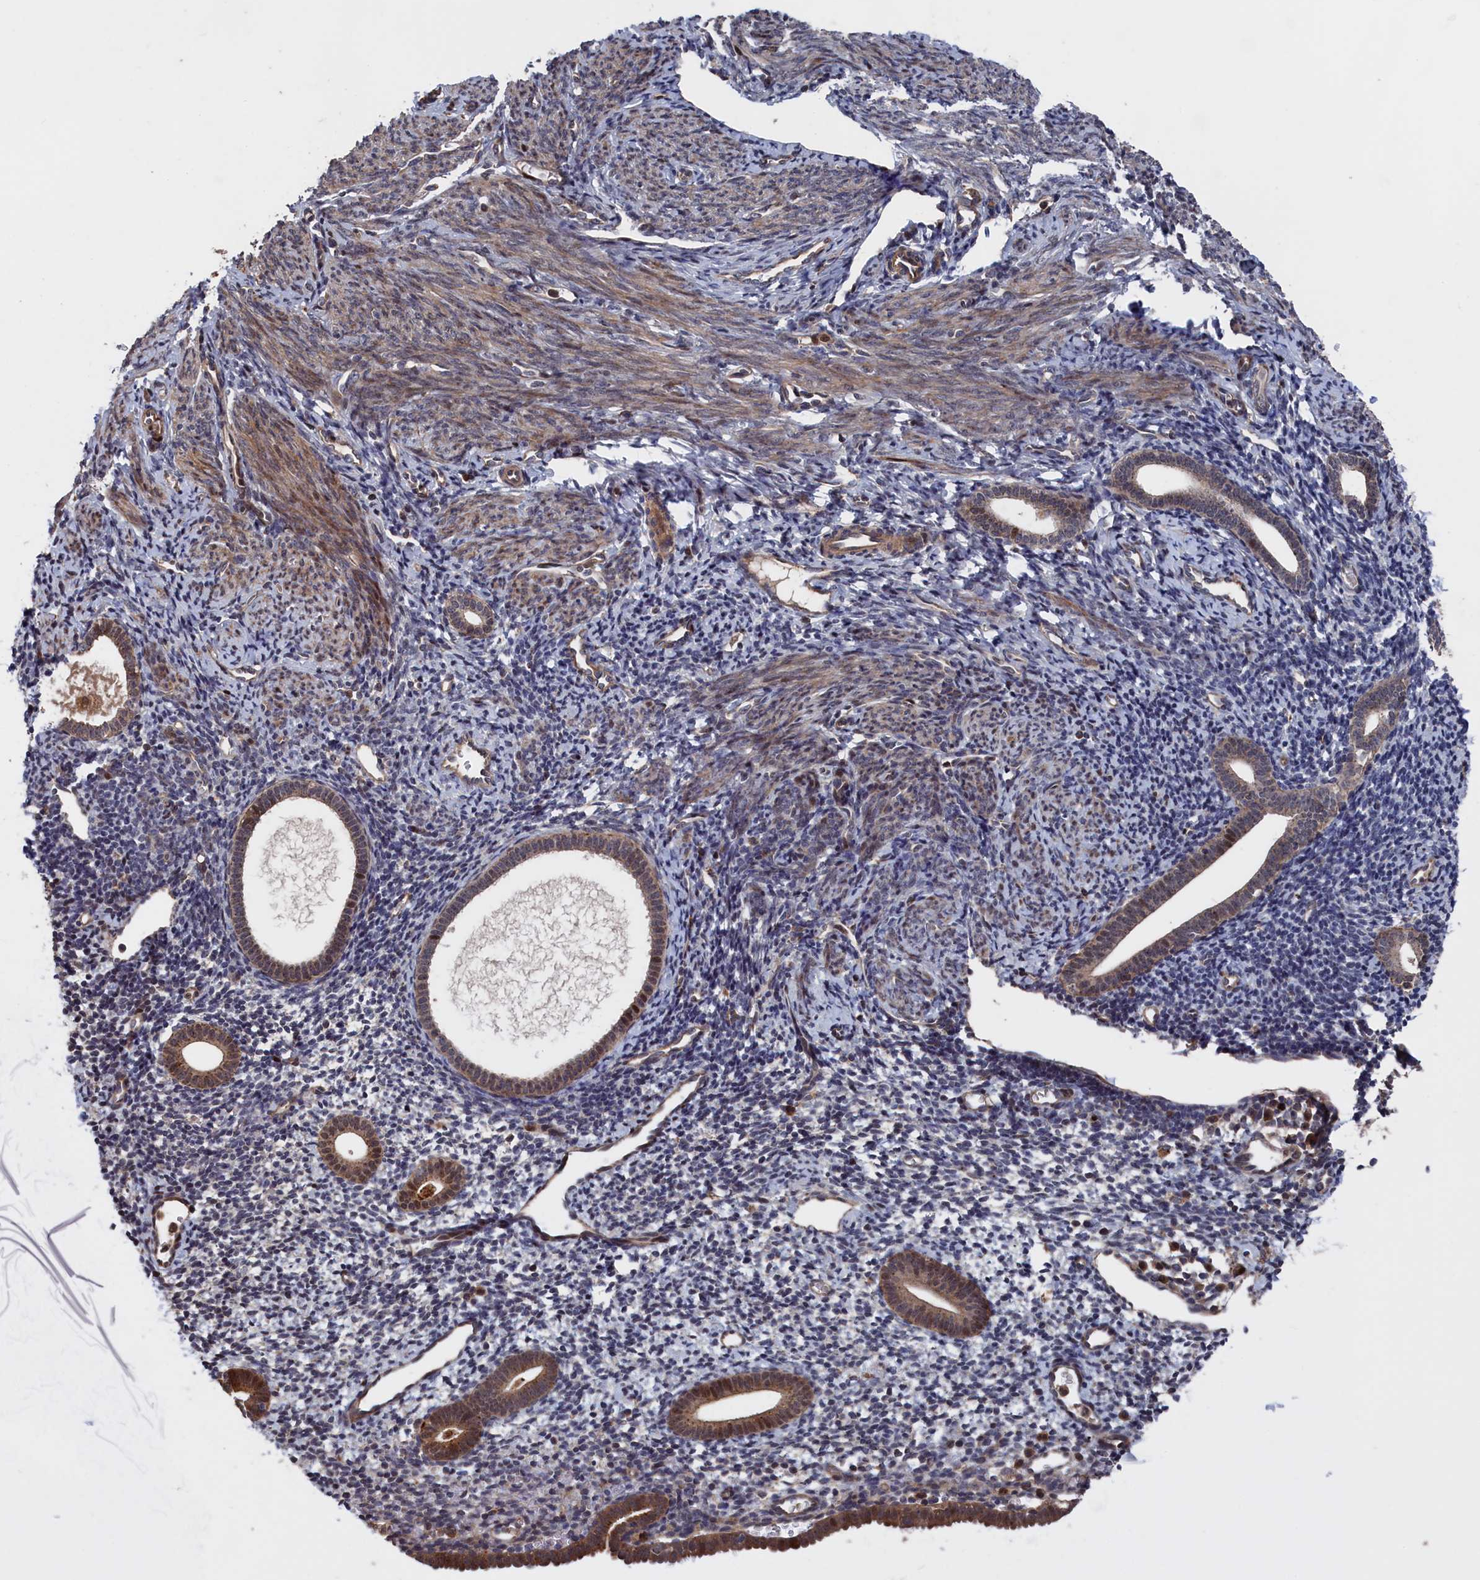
{"staining": {"intensity": "weak", "quantity": "<25%", "location": "nuclear"}, "tissue": "endometrium", "cell_type": "Cells in endometrial stroma", "image_type": "normal", "snomed": [{"axis": "morphology", "description": "Normal tissue, NOS"}, {"axis": "topography", "description": "Endometrium"}], "caption": "Immunohistochemistry (IHC) photomicrograph of unremarkable endometrium stained for a protein (brown), which demonstrates no staining in cells in endometrial stroma.", "gene": "PLA2G15", "patient": {"sex": "female", "age": 56}}